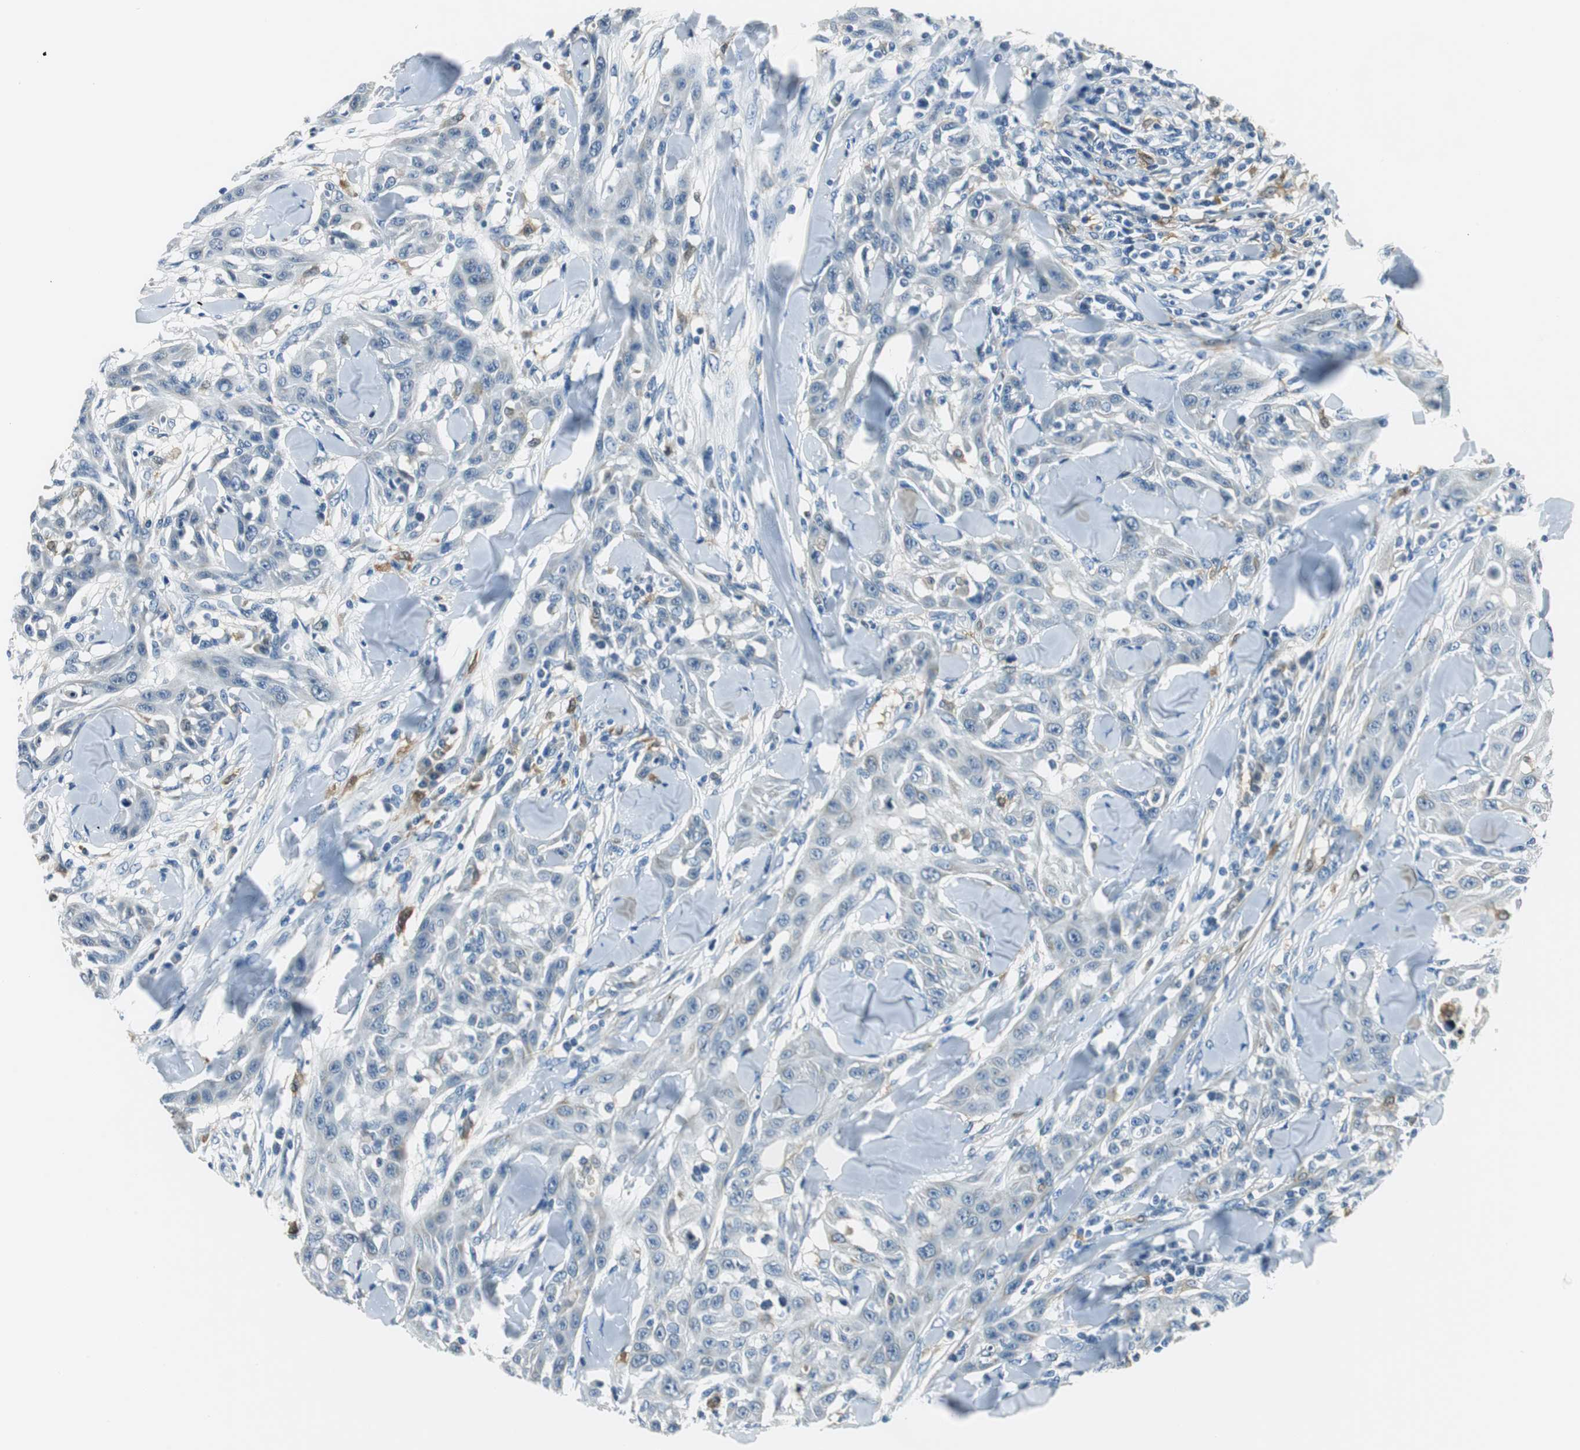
{"staining": {"intensity": "negative", "quantity": "none", "location": "none"}, "tissue": "skin cancer", "cell_type": "Tumor cells", "image_type": "cancer", "snomed": [{"axis": "morphology", "description": "Squamous cell carcinoma, NOS"}, {"axis": "topography", "description": "Skin"}], "caption": "This is a image of IHC staining of skin cancer, which shows no positivity in tumor cells. (Brightfield microscopy of DAB (3,3'-diaminobenzidine) immunohistochemistry (IHC) at high magnification).", "gene": "ME1", "patient": {"sex": "male", "age": 24}}